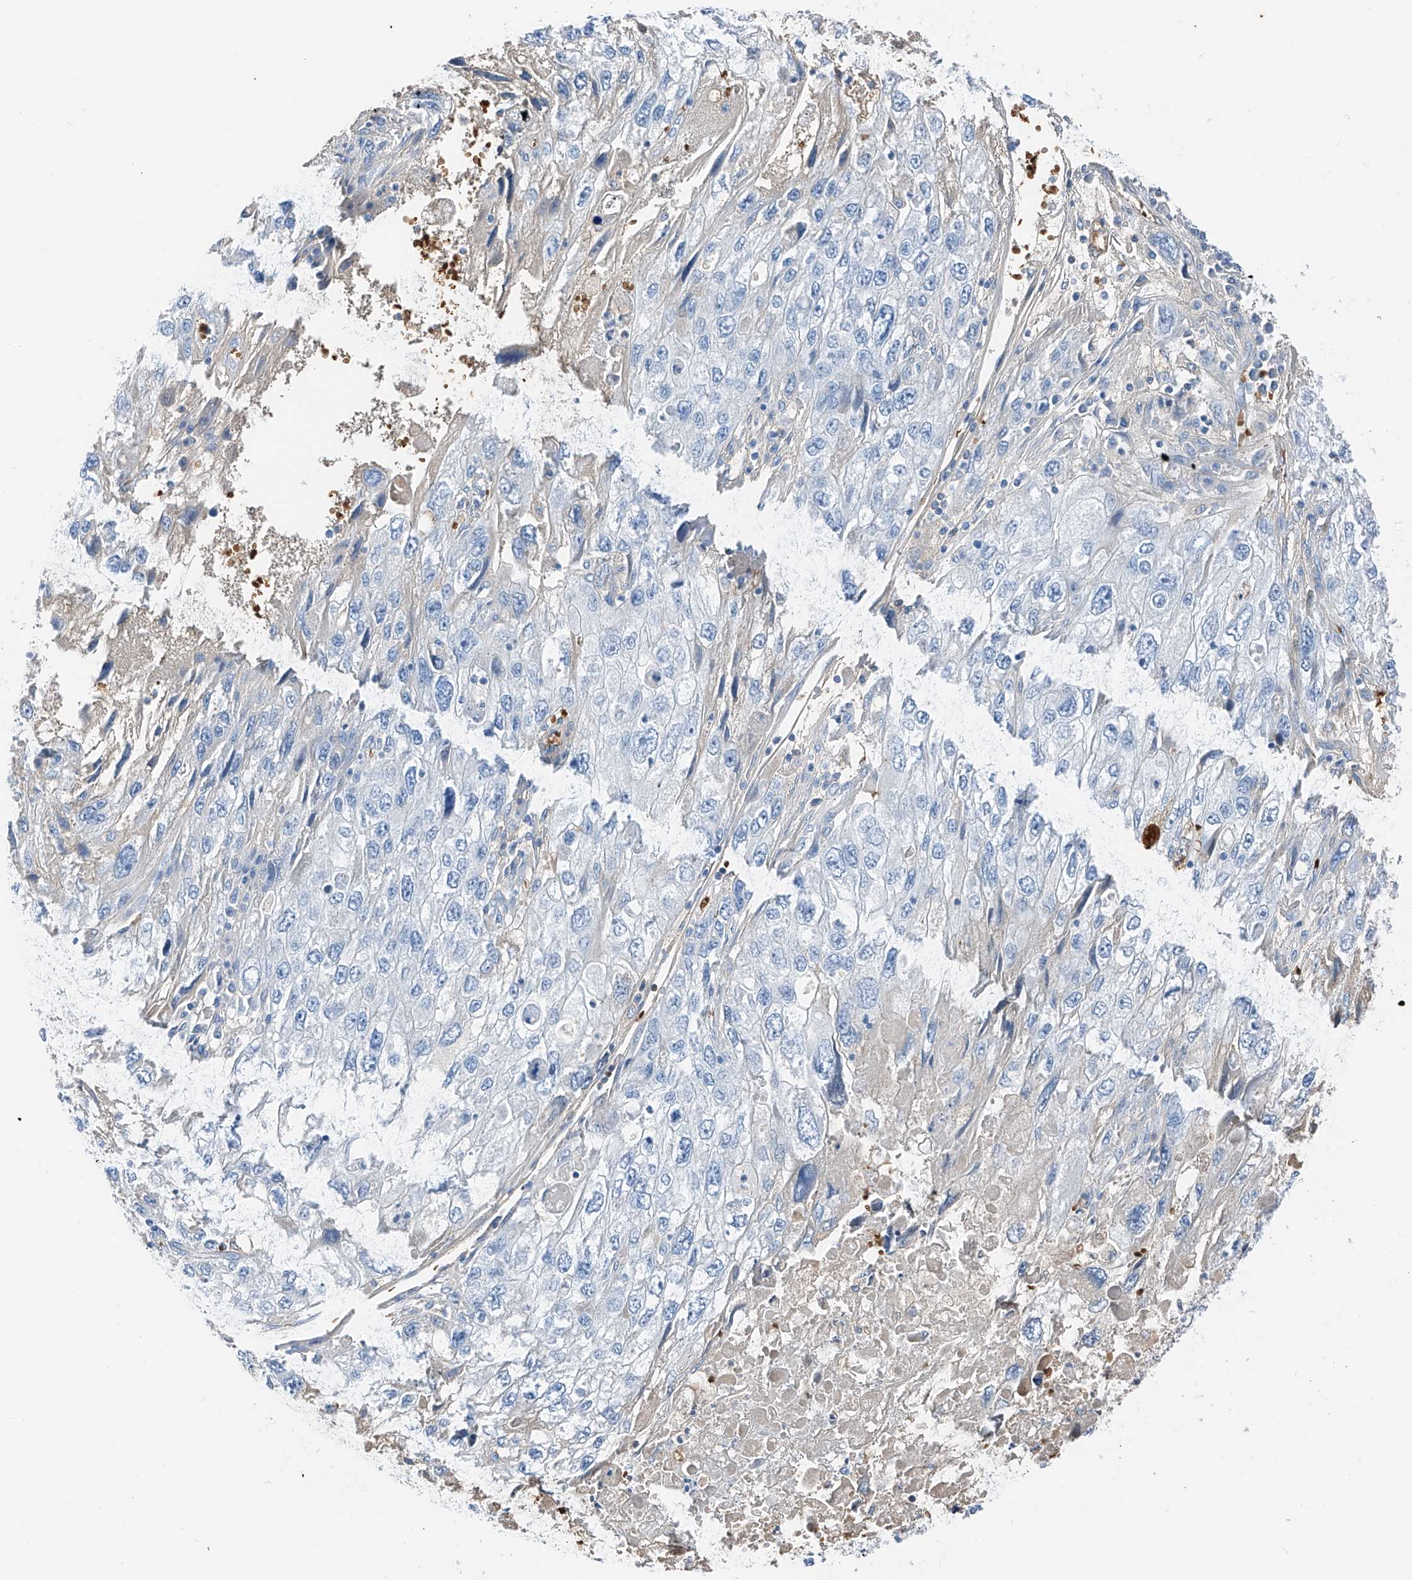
{"staining": {"intensity": "negative", "quantity": "none", "location": "none"}, "tissue": "endometrial cancer", "cell_type": "Tumor cells", "image_type": "cancer", "snomed": [{"axis": "morphology", "description": "Adenocarcinoma, NOS"}, {"axis": "topography", "description": "Endometrium"}], "caption": "Tumor cells show no significant protein staining in endometrial cancer.", "gene": "PRSS23", "patient": {"sex": "female", "age": 49}}